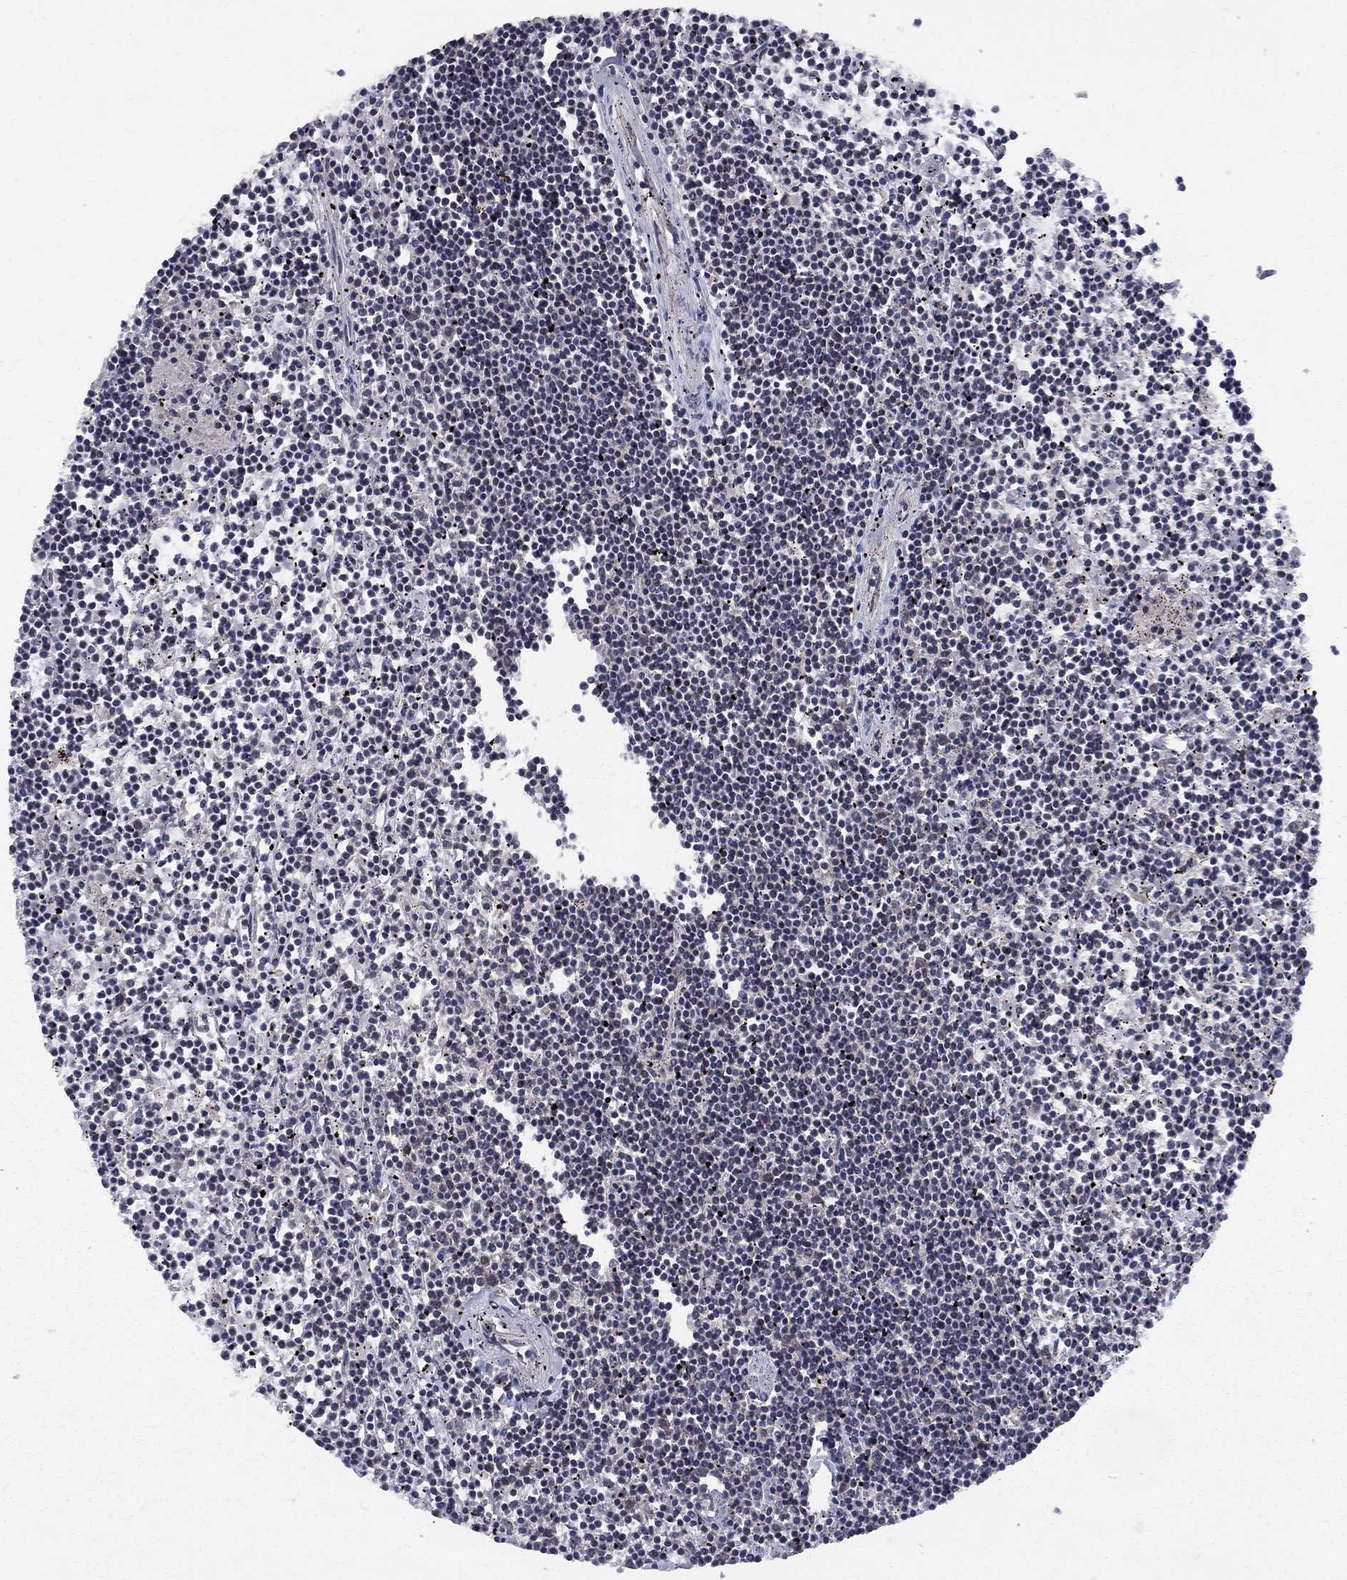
{"staining": {"intensity": "negative", "quantity": "none", "location": "none"}, "tissue": "lymphoma", "cell_type": "Tumor cells", "image_type": "cancer", "snomed": [{"axis": "morphology", "description": "Malignant lymphoma, non-Hodgkin's type, Low grade"}, {"axis": "topography", "description": "Spleen"}], "caption": "Lymphoma was stained to show a protein in brown. There is no significant staining in tumor cells.", "gene": "CNOT11", "patient": {"sex": "female", "age": 19}}